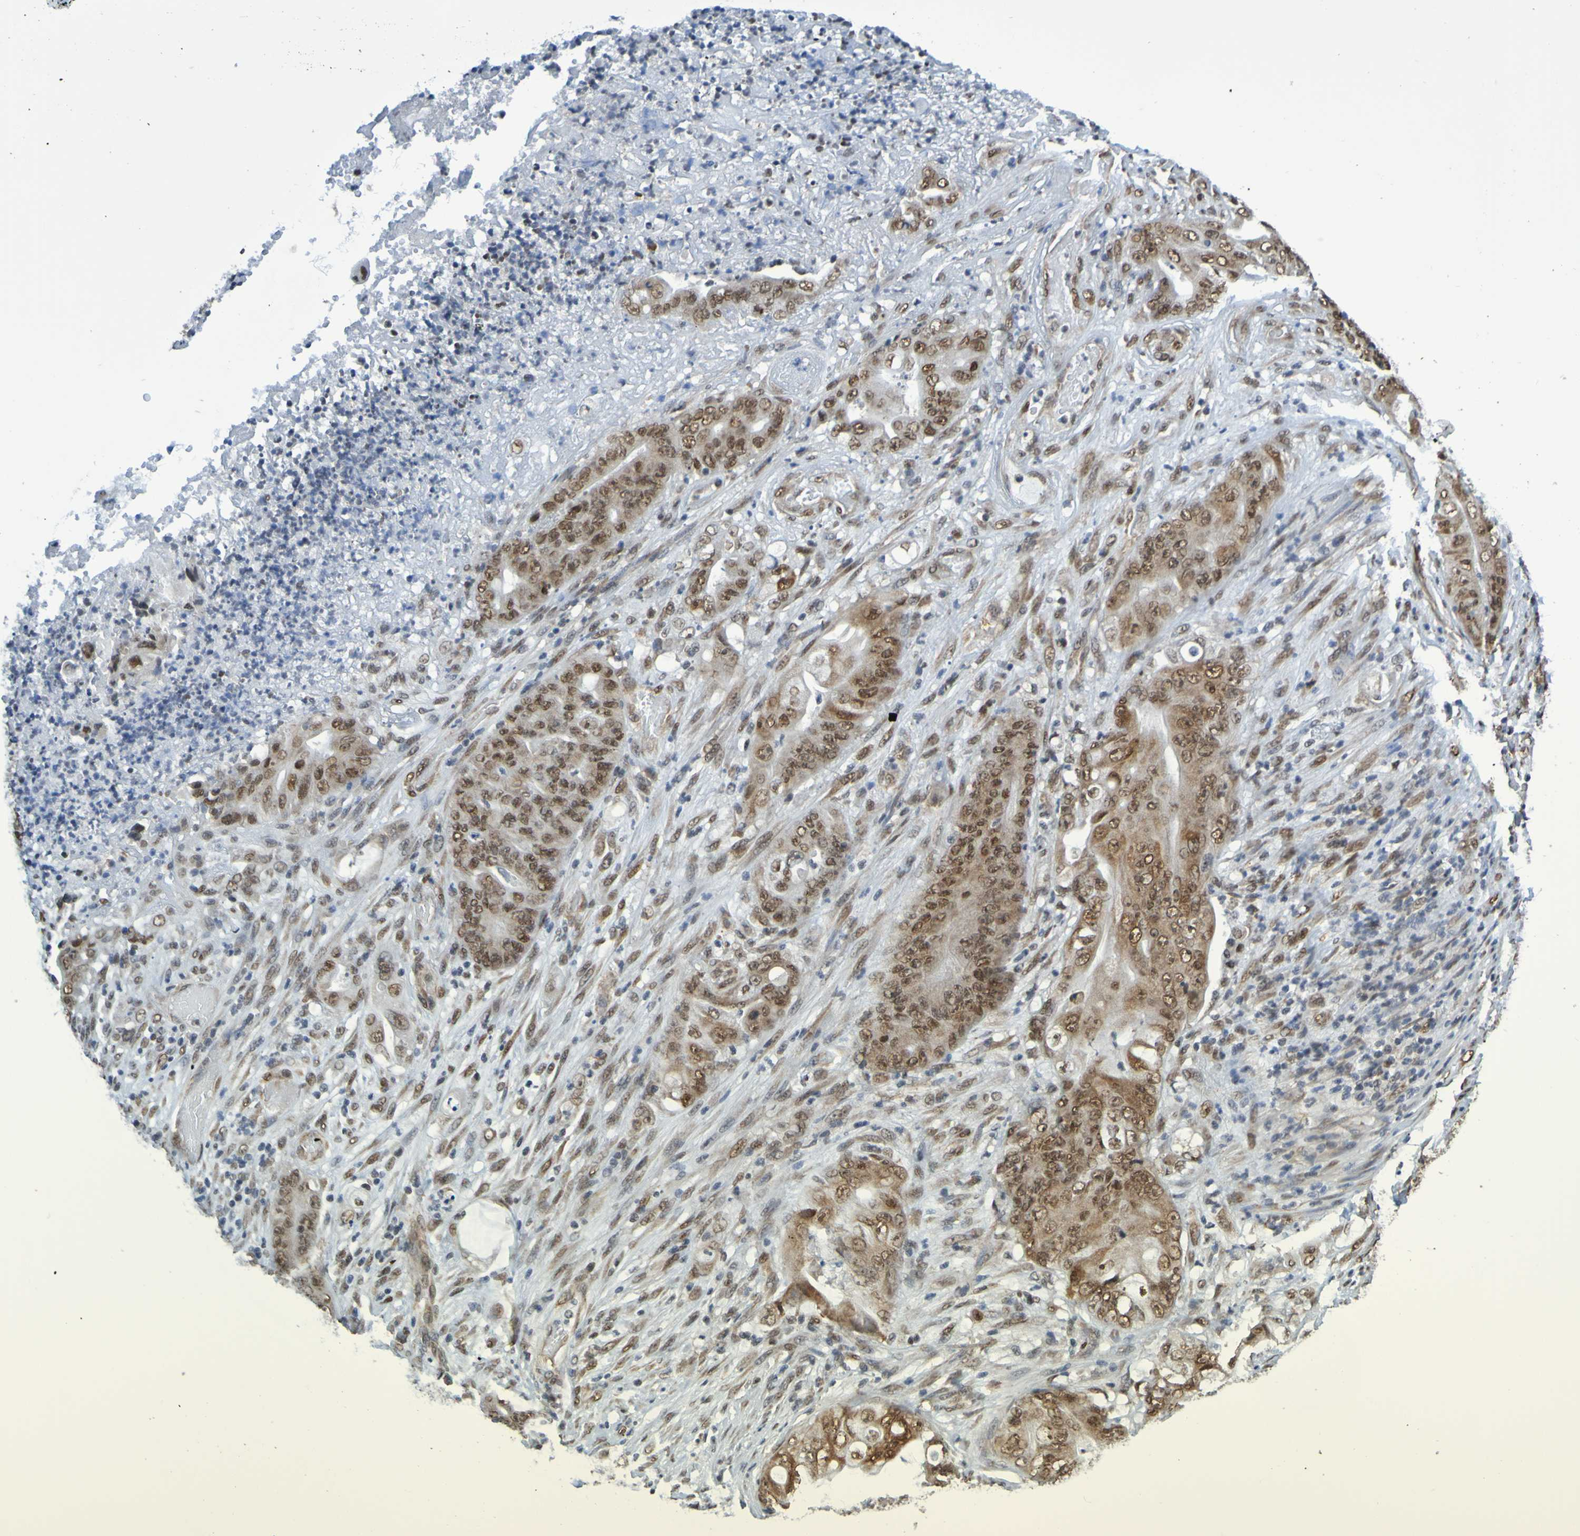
{"staining": {"intensity": "moderate", "quantity": ">75%", "location": "nuclear"}, "tissue": "stomach cancer", "cell_type": "Tumor cells", "image_type": "cancer", "snomed": [{"axis": "morphology", "description": "Adenocarcinoma, NOS"}, {"axis": "topography", "description": "Stomach"}], "caption": "A high-resolution histopathology image shows IHC staining of stomach cancer, which shows moderate nuclear expression in about >75% of tumor cells. The staining is performed using DAB (3,3'-diaminobenzidine) brown chromogen to label protein expression. The nuclei are counter-stained blue using hematoxylin.", "gene": "HDAC2", "patient": {"sex": "female", "age": 73}}